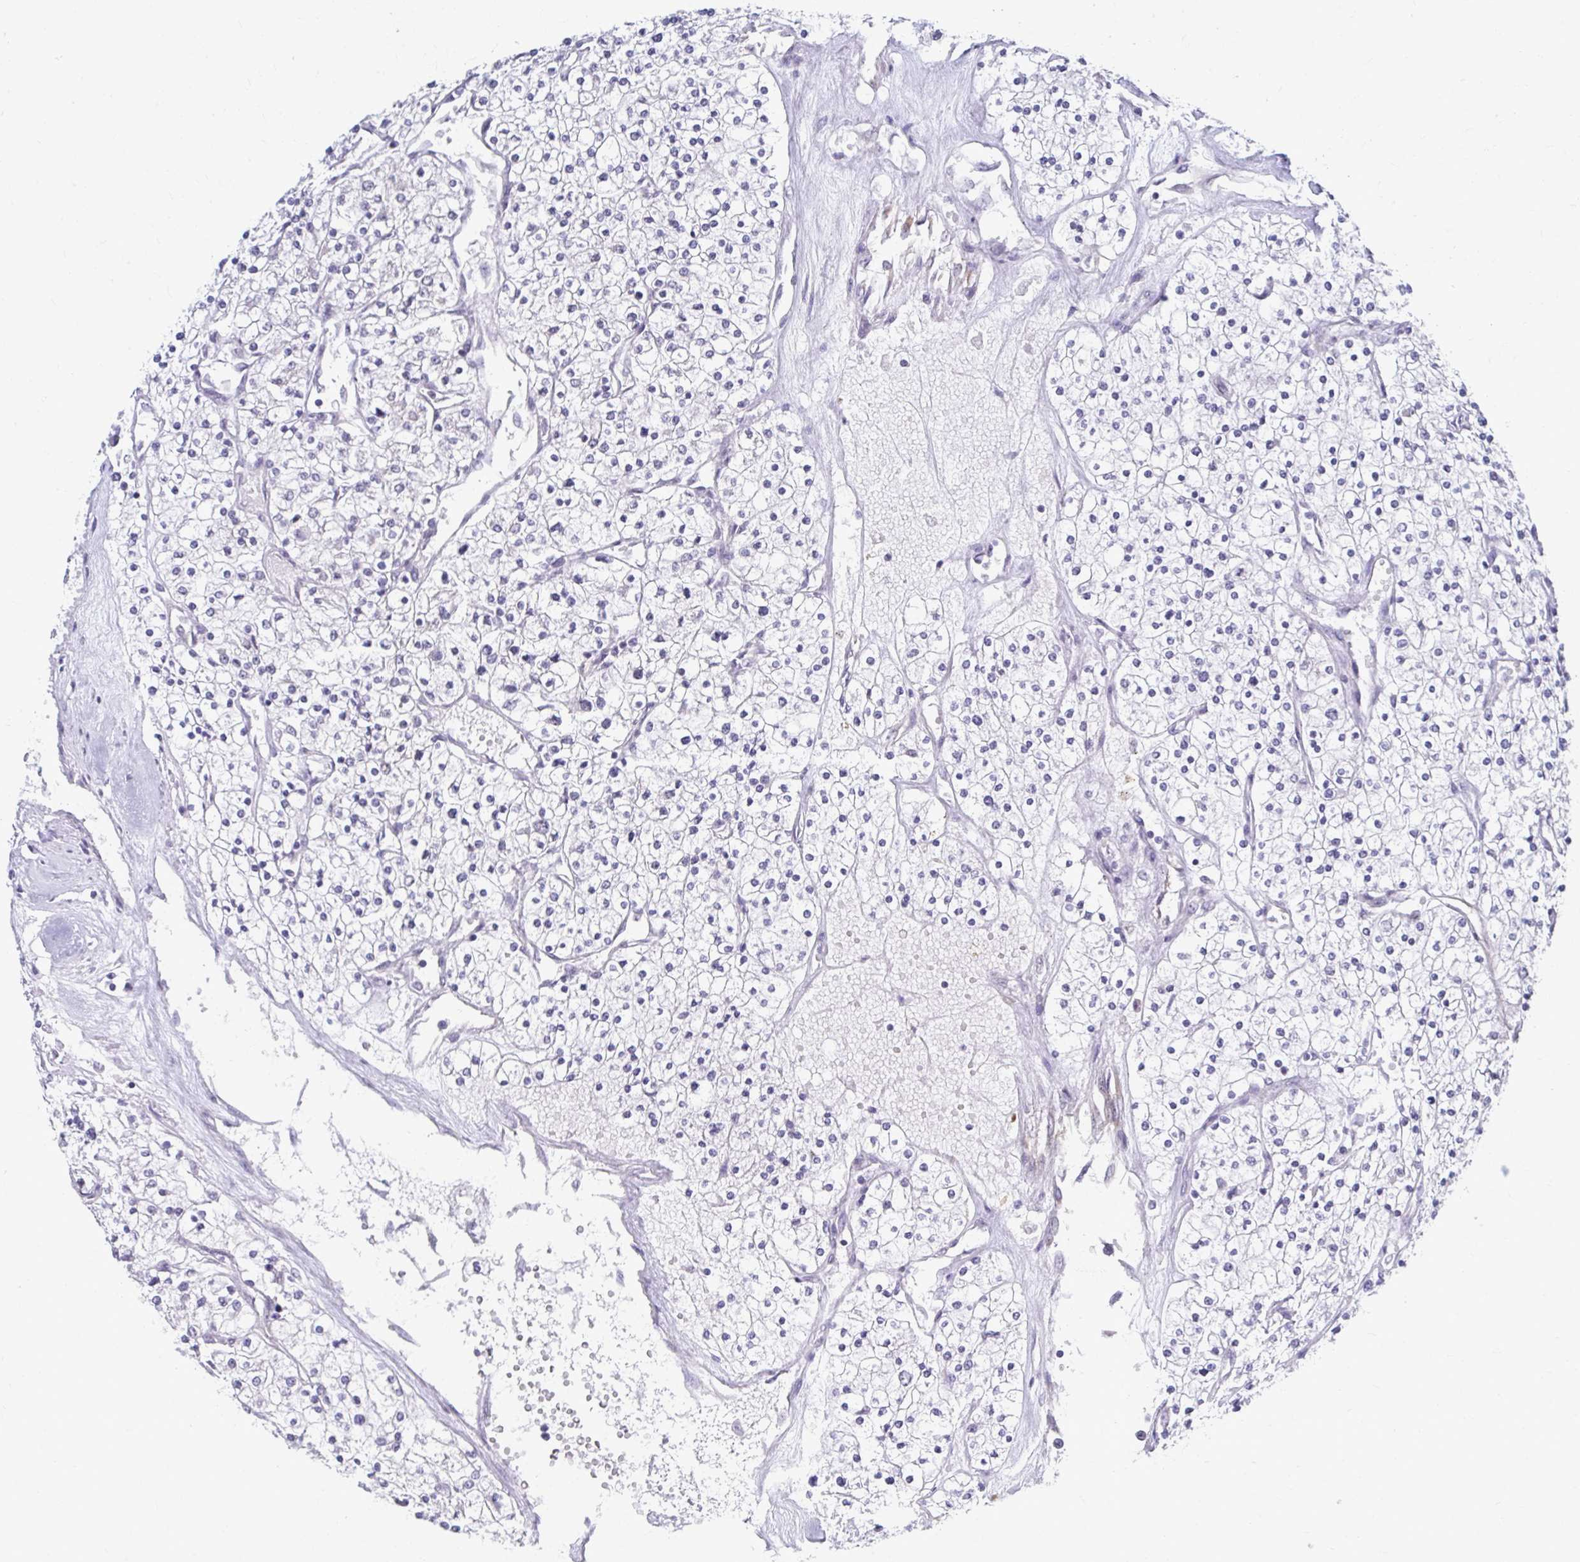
{"staining": {"intensity": "negative", "quantity": "none", "location": "none"}, "tissue": "renal cancer", "cell_type": "Tumor cells", "image_type": "cancer", "snomed": [{"axis": "morphology", "description": "Adenocarcinoma, NOS"}, {"axis": "topography", "description": "Kidney"}], "caption": "IHC histopathology image of human renal adenocarcinoma stained for a protein (brown), which reveals no expression in tumor cells. (Stains: DAB (3,3'-diaminobenzidine) IHC with hematoxylin counter stain, Microscopy: brightfield microscopy at high magnification).", "gene": "SELENON", "patient": {"sex": "male", "age": 80}}